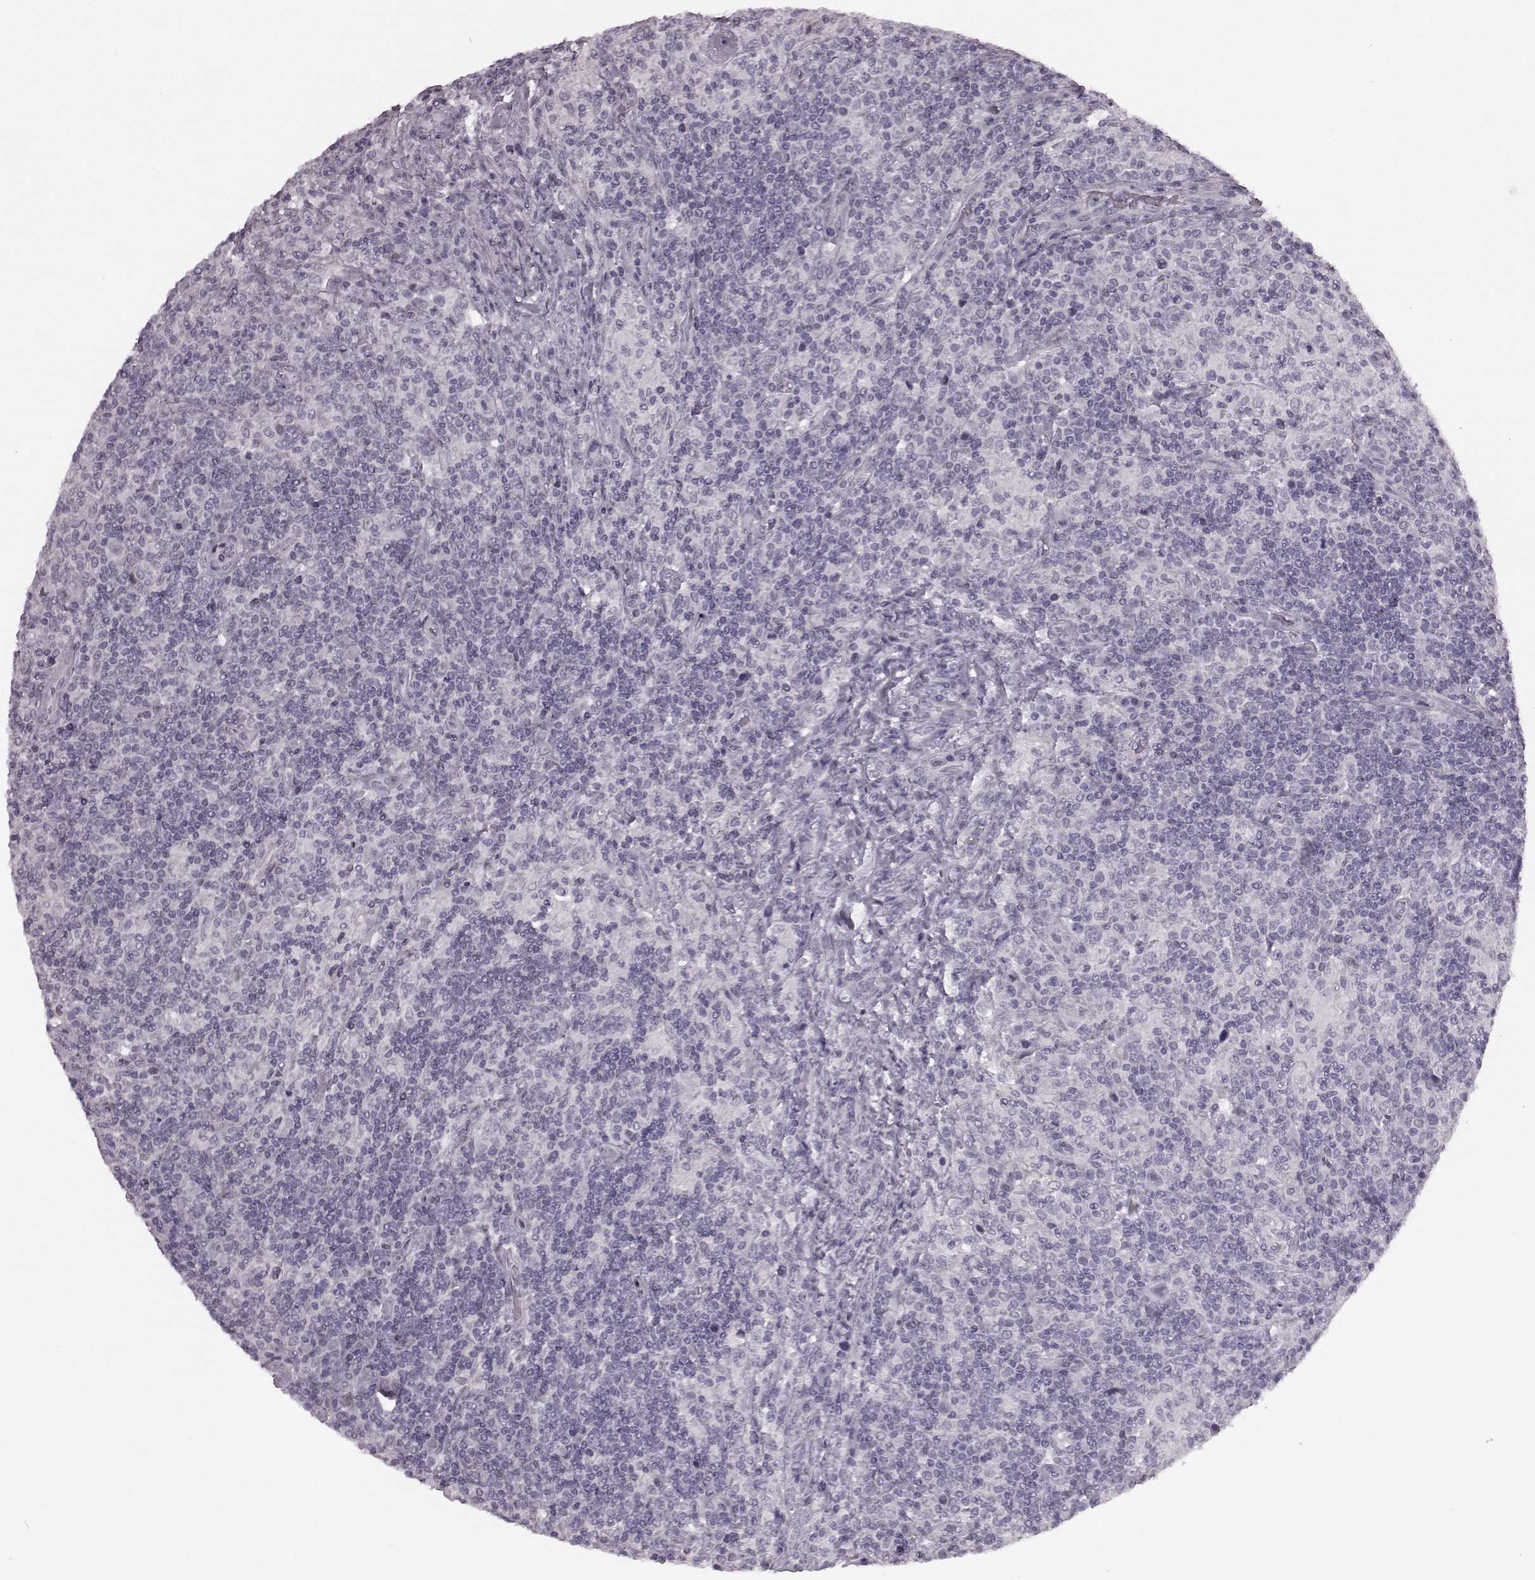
{"staining": {"intensity": "negative", "quantity": "none", "location": "none"}, "tissue": "lymphoma", "cell_type": "Tumor cells", "image_type": "cancer", "snomed": [{"axis": "morphology", "description": "Hodgkin's disease, NOS"}, {"axis": "topography", "description": "Lymph node"}], "caption": "High magnification brightfield microscopy of Hodgkin's disease stained with DAB (brown) and counterstained with hematoxylin (blue): tumor cells show no significant expression.", "gene": "SEMG2", "patient": {"sex": "male", "age": 70}}